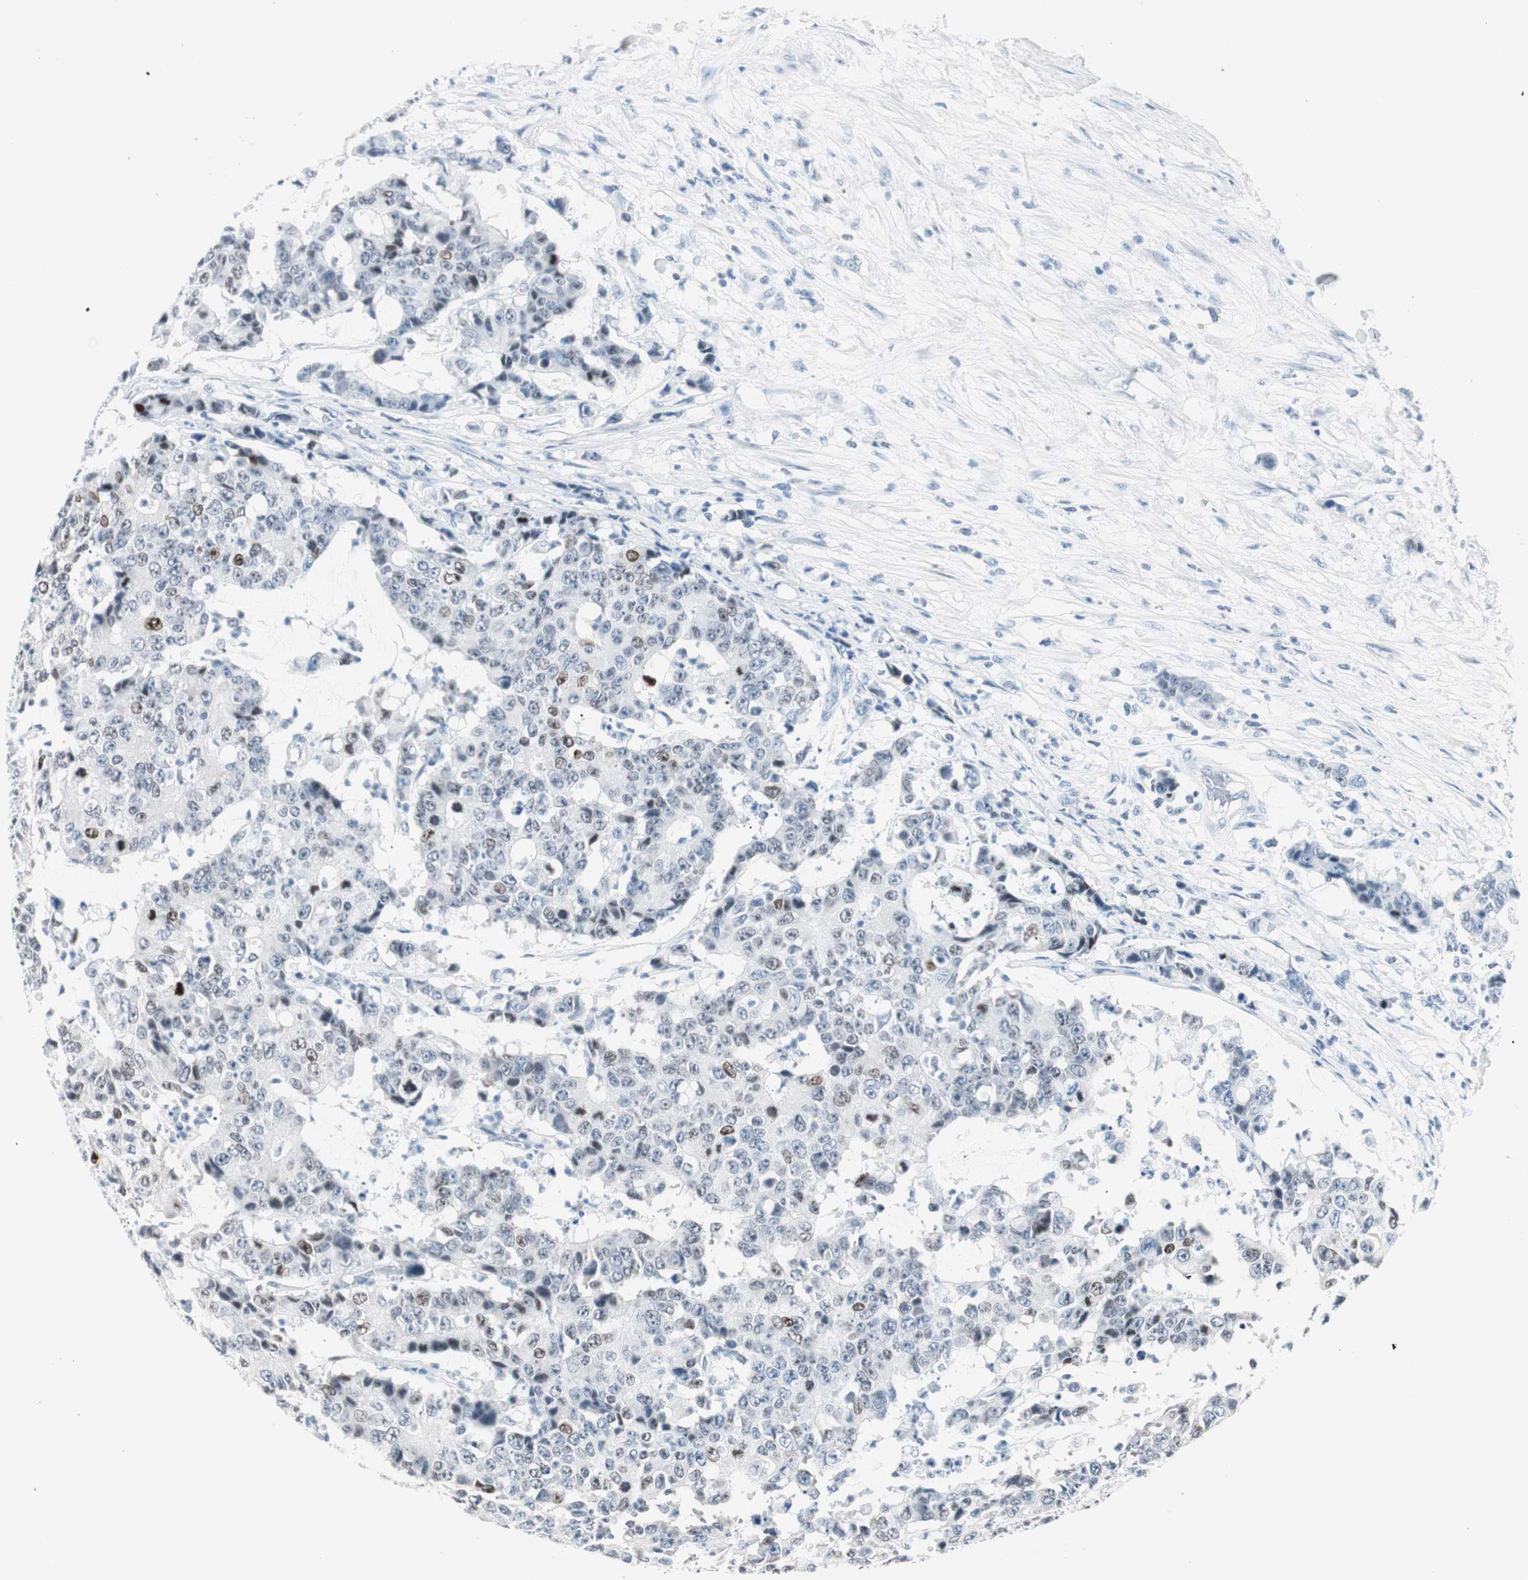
{"staining": {"intensity": "moderate", "quantity": "<25%", "location": "nuclear"}, "tissue": "colorectal cancer", "cell_type": "Tumor cells", "image_type": "cancer", "snomed": [{"axis": "morphology", "description": "Adenocarcinoma, NOS"}, {"axis": "topography", "description": "Colon"}], "caption": "Moderate nuclear expression for a protein is appreciated in about <25% of tumor cells of colorectal adenocarcinoma using immunohistochemistry (IHC).", "gene": "HOXB13", "patient": {"sex": "female", "age": 86}}